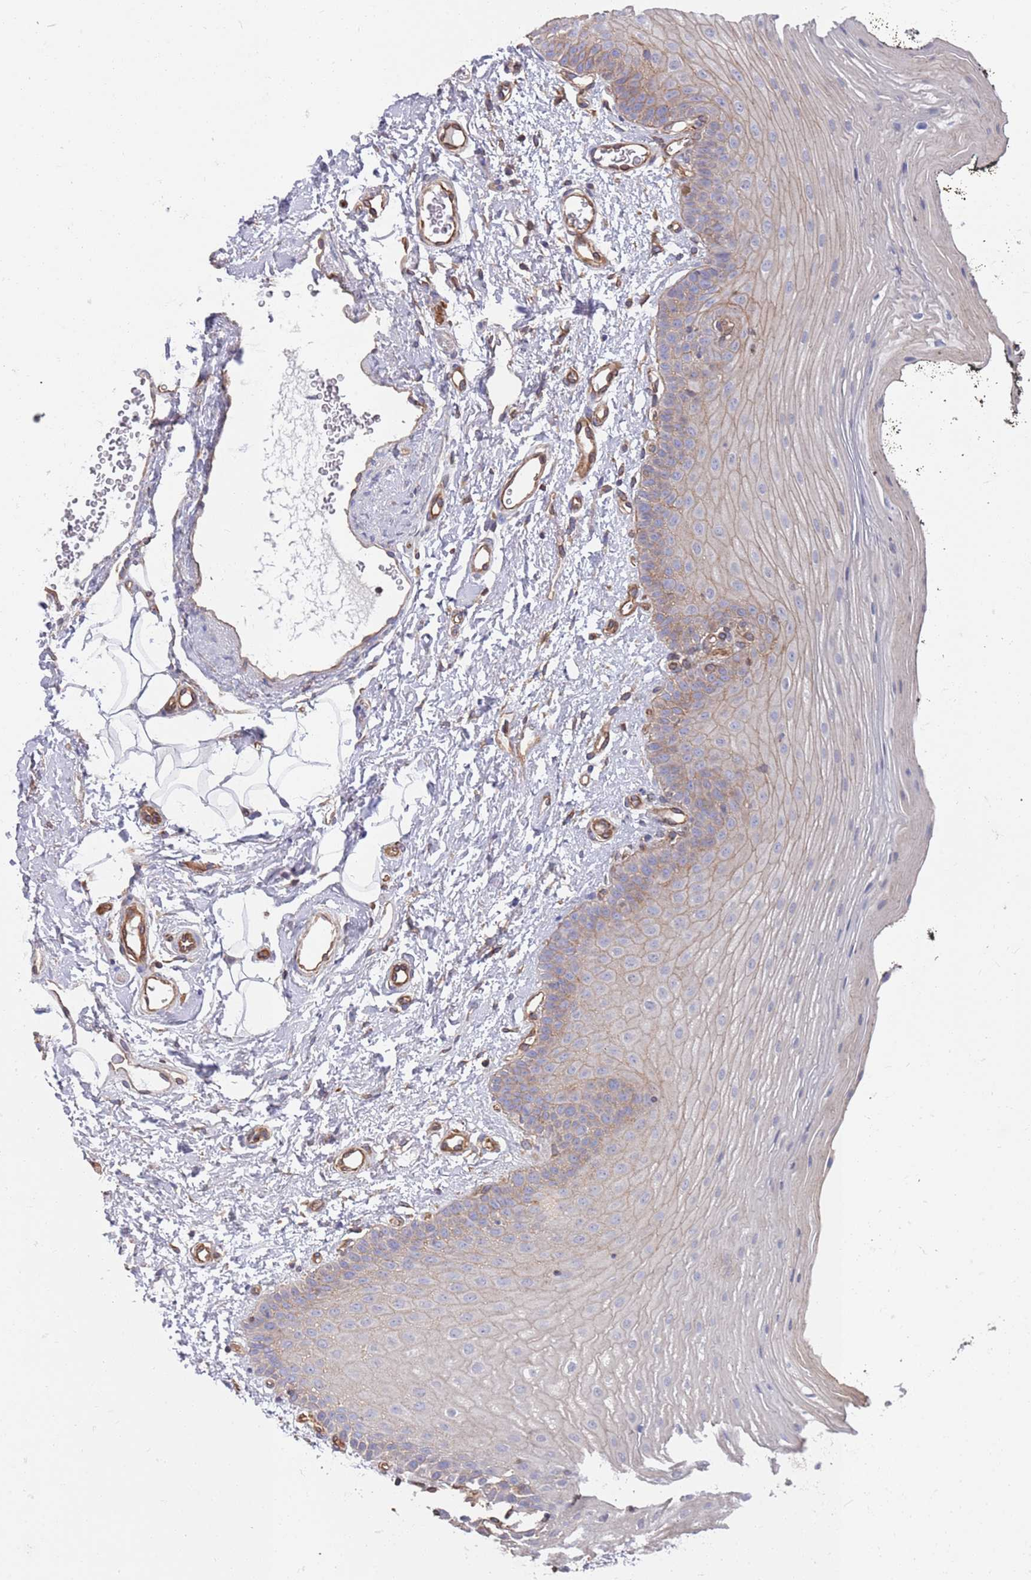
{"staining": {"intensity": "weak", "quantity": "<25%", "location": "cytoplasmic/membranous"}, "tissue": "oral mucosa", "cell_type": "Squamous epithelial cells", "image_type": "normal", "snomed": [{"axis": "morphology", "description": "No evidence of malignacy"}, {"axis": "topography", "description": "Oral tissue"}, {"axis": "topography", "description": "Head-Neck"}], "caption": "Oral mucosa stained for a protein using immunohistochemistry (IHC) displays no expression squamous epithelial cells.", "gene": "JAKMIP2", "patient": {"sex": "male", "age": 68}}